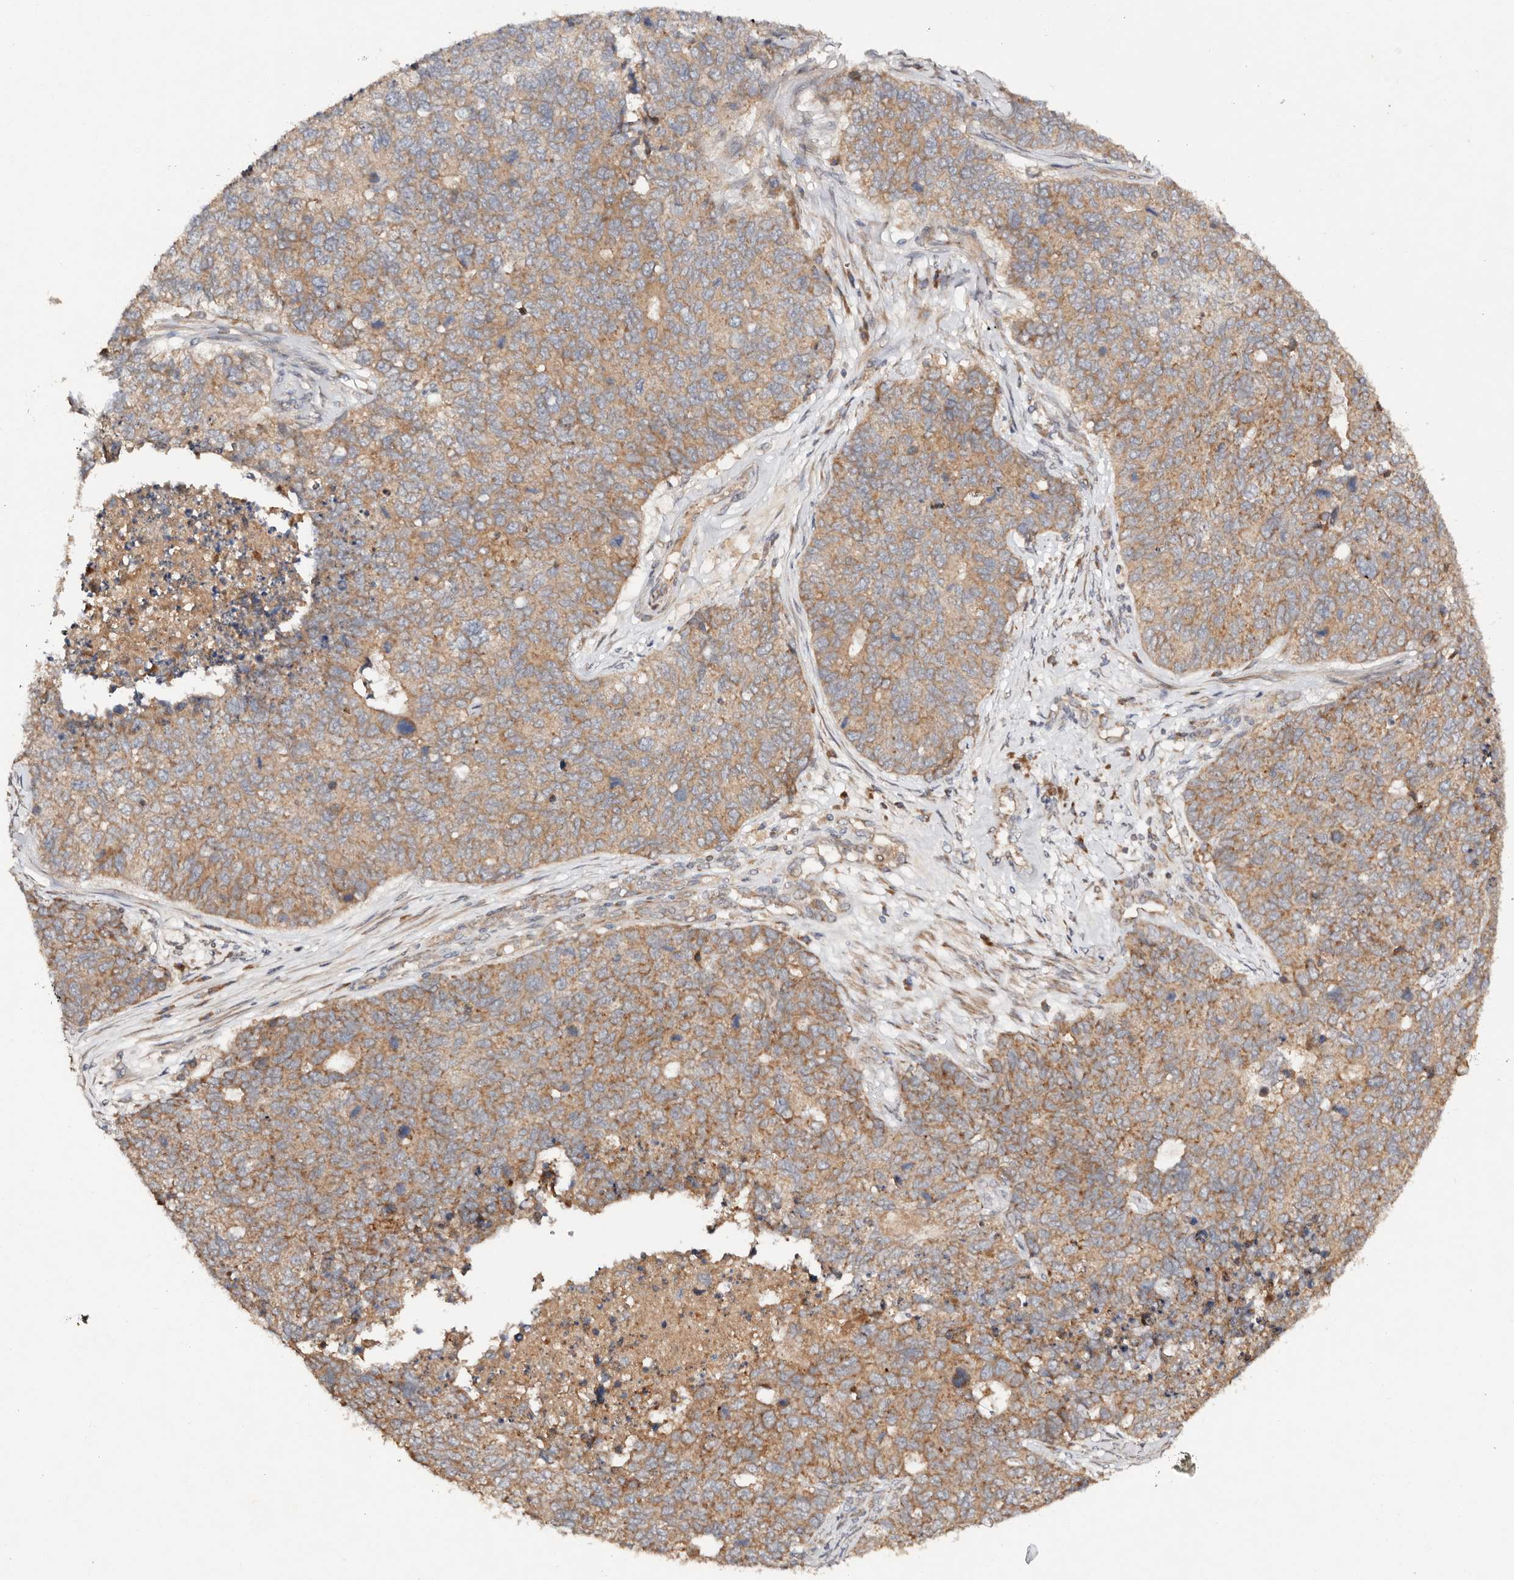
{"staining": {"intensity": "moderate", "quantity": ">75%", "location": "cytoplasmic/membranous"}, "tissue": "cervical cancer", "cell_type": "Tumor cells", "image_type": "cancer", "snomed": [{"axis": "morphology", "description": "Squamous cell carcinoma, NOS"}, {"axis": "topography", "description": "Cervix"}], "caption": "DAB (3,3'-diaminobenzidine) immunohistochemical staining of cervical cancer displays moderate cytoplasmic/membranous protein expression in approximately >75% of tumor cells.", "gene": "DENND11", "patient": {"sex": "female", "age": 63}}